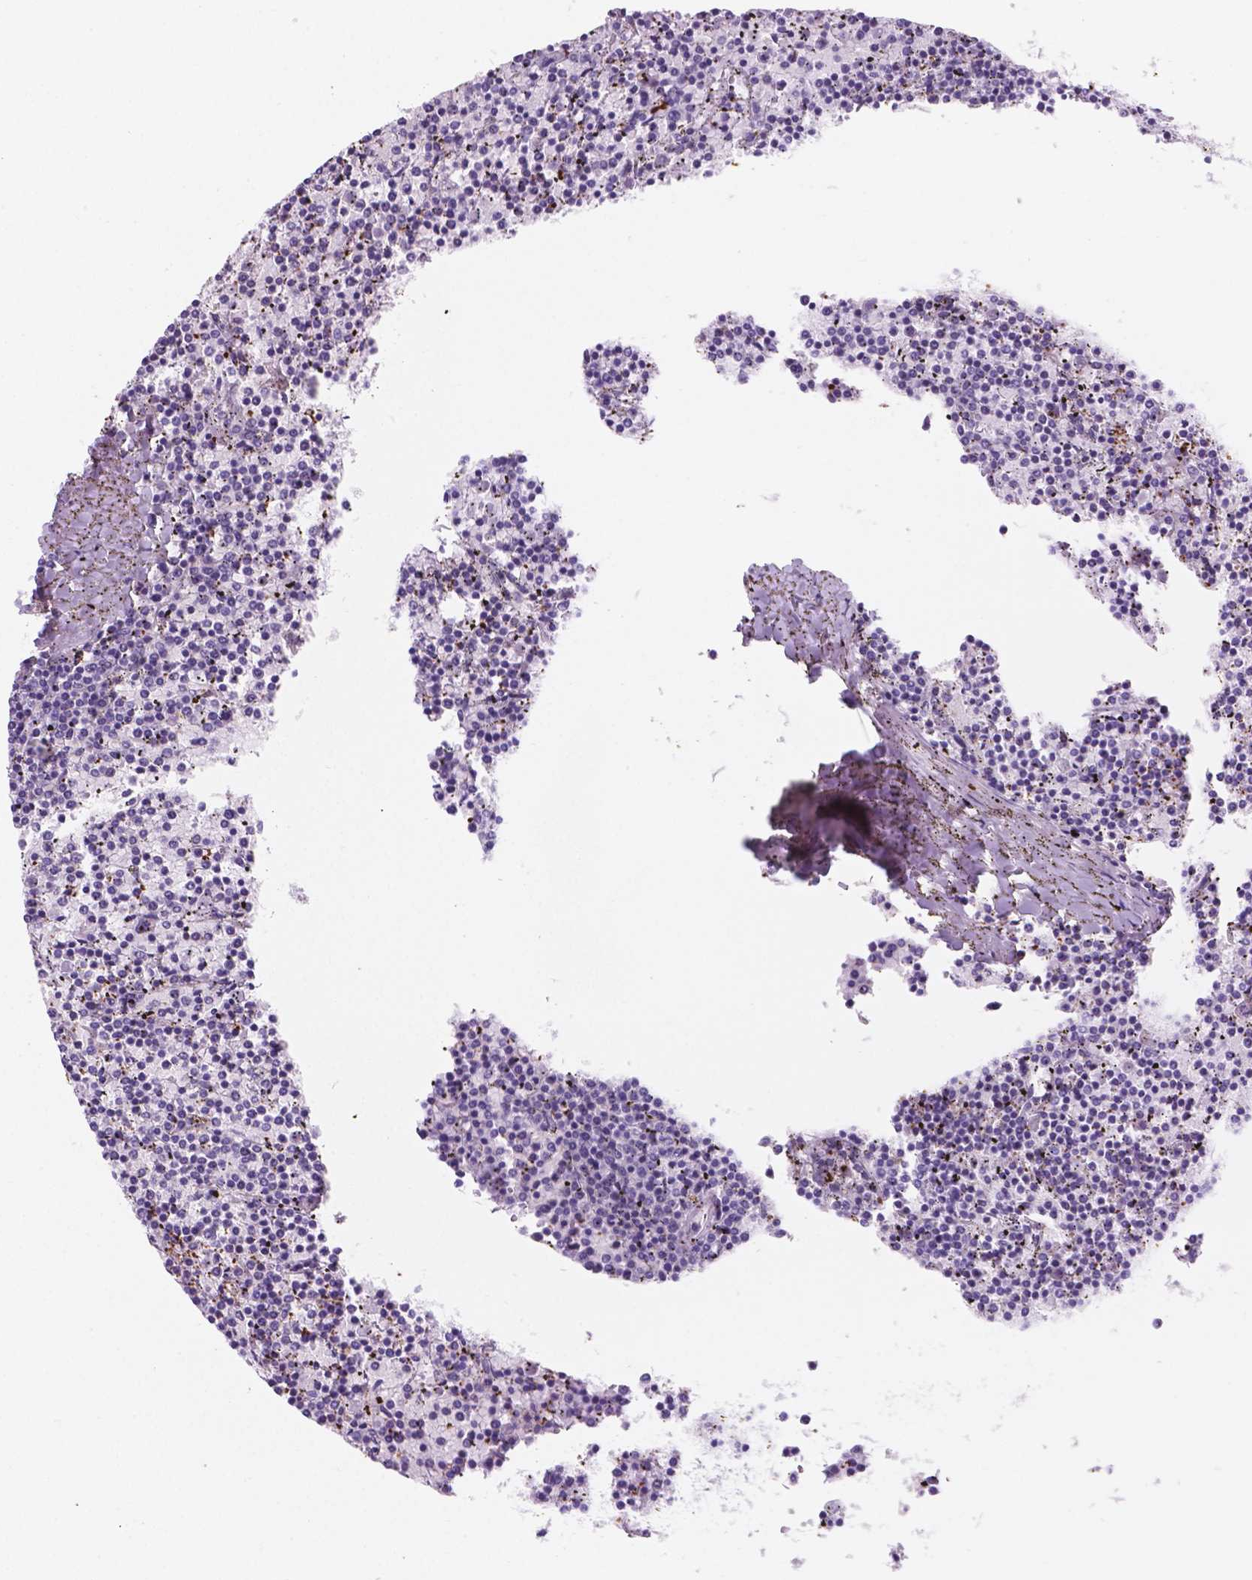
{"staining": {"intensity": "negative", "quantity": "none", "location": "none"}, "tissue": "lymphoma", "cell_type": "Tumor cells", "image_type": "cancer", "snomed": [{"axis": "morphology", "description": "Malignant lymphoma, non-Hodgkin's type, Low grade"}, {"axis": "topography", "description": "Spleen"}], "caption": "An IHC photomicrograph of lymphoma is shown. There is no staining in tumor cells of lymphoma. (Stains: DAB immunohistochemistry (IHC) with hematoxylin counter stain, Microscopy: brightfield microscopy at high magnification).", "gene": "EBLN2", "patient": {"sex": "female", "age": 77}}